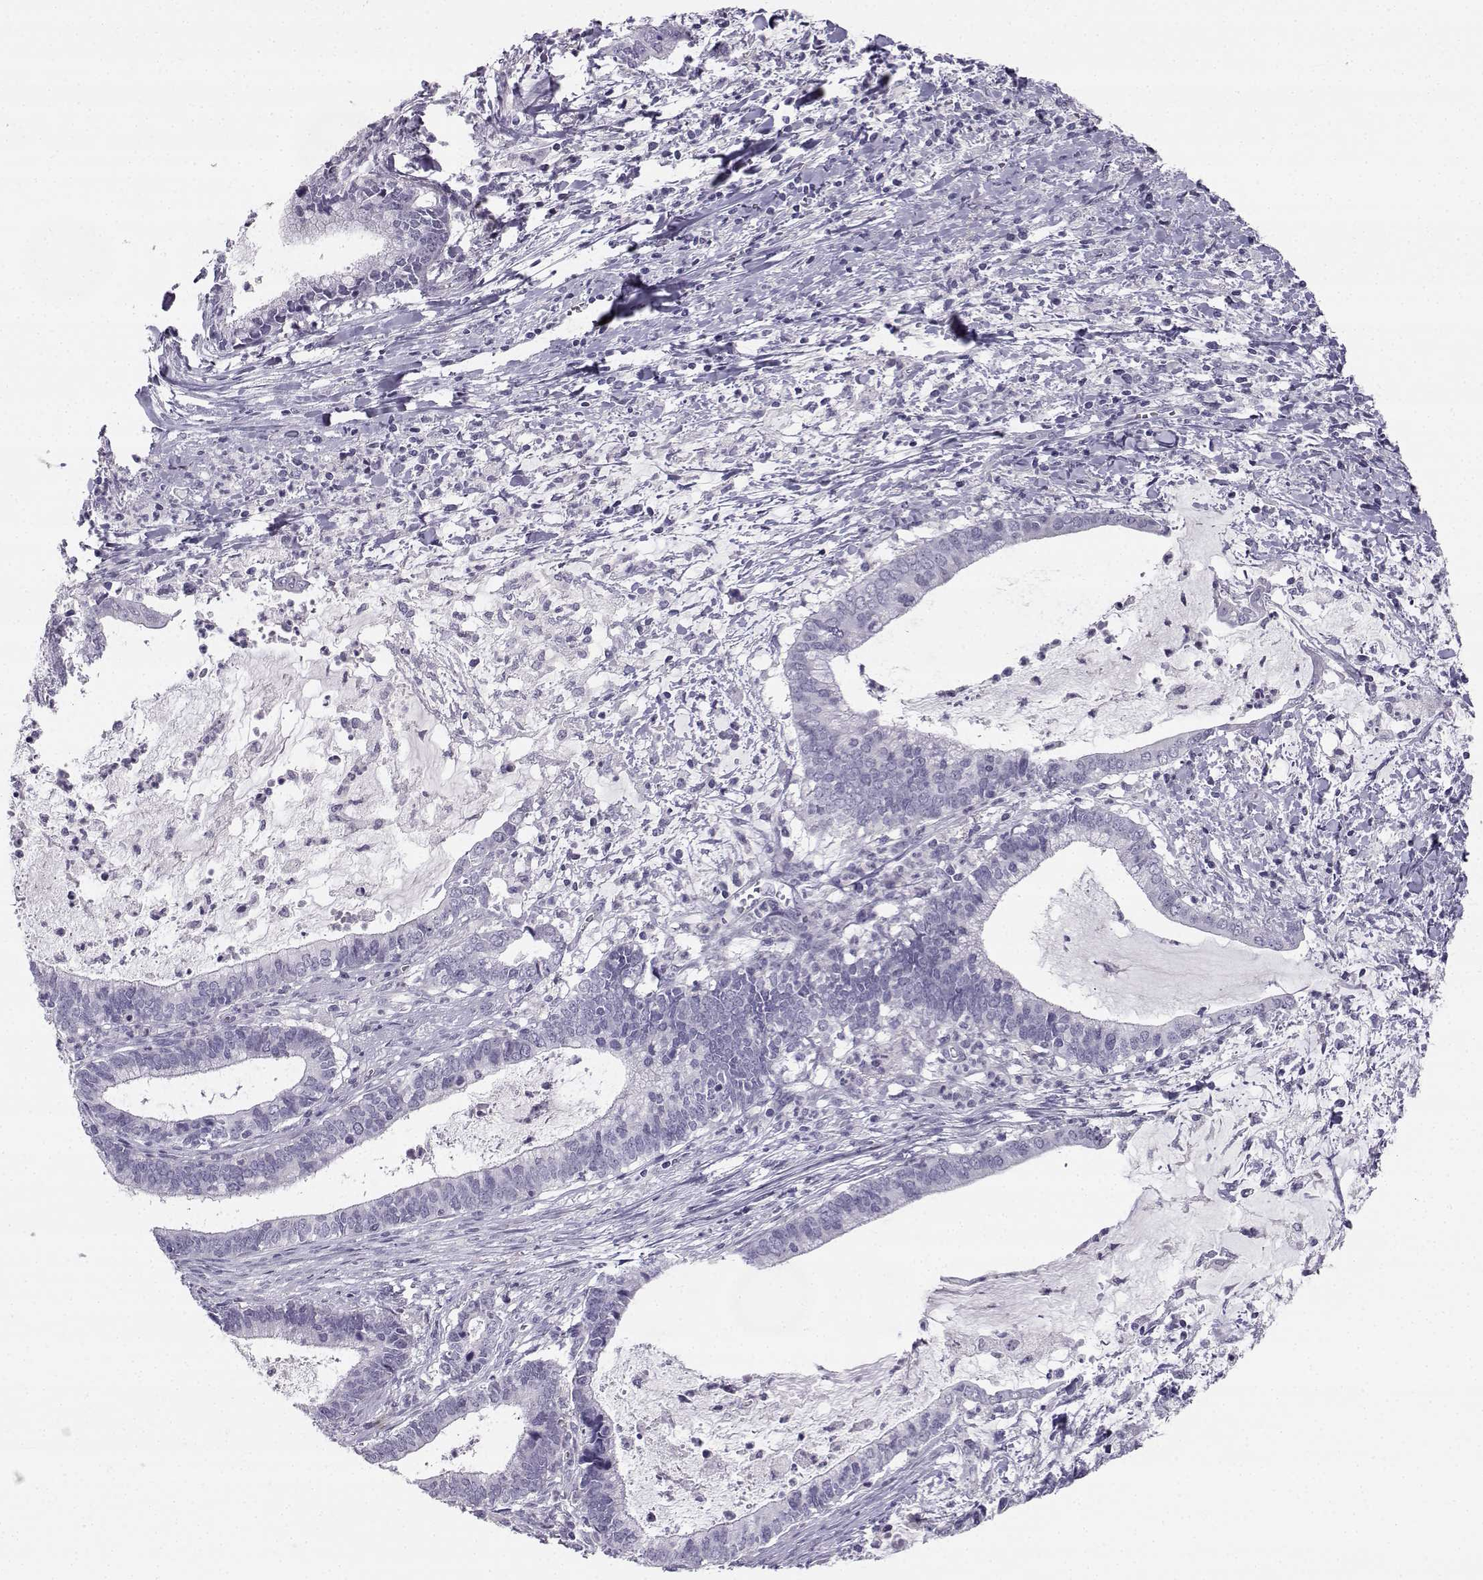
{"staining": {"intensity": "negative", "quantity": "none", "location": "none"}, "tissue": "cervical cancer", "cell_type": "Tumor cells", "image_type": "cancer", "snomed": [{"axis": "morphology", "description": "Adenocarcinoma, NOS"}, {"axis": "topography", "description": "Cervix"}], "caption": "DAB (3,3'-diaminobenzidine) immunohistochemical staining of human cervical cancer displays no significant positivity in tumor cells. The staining is performed using DAB brown chromogen with nuclei counter-stained in using hematoxylin.", "gene": "SYCE1", "patient": {"sex": "female", "age": 42}}